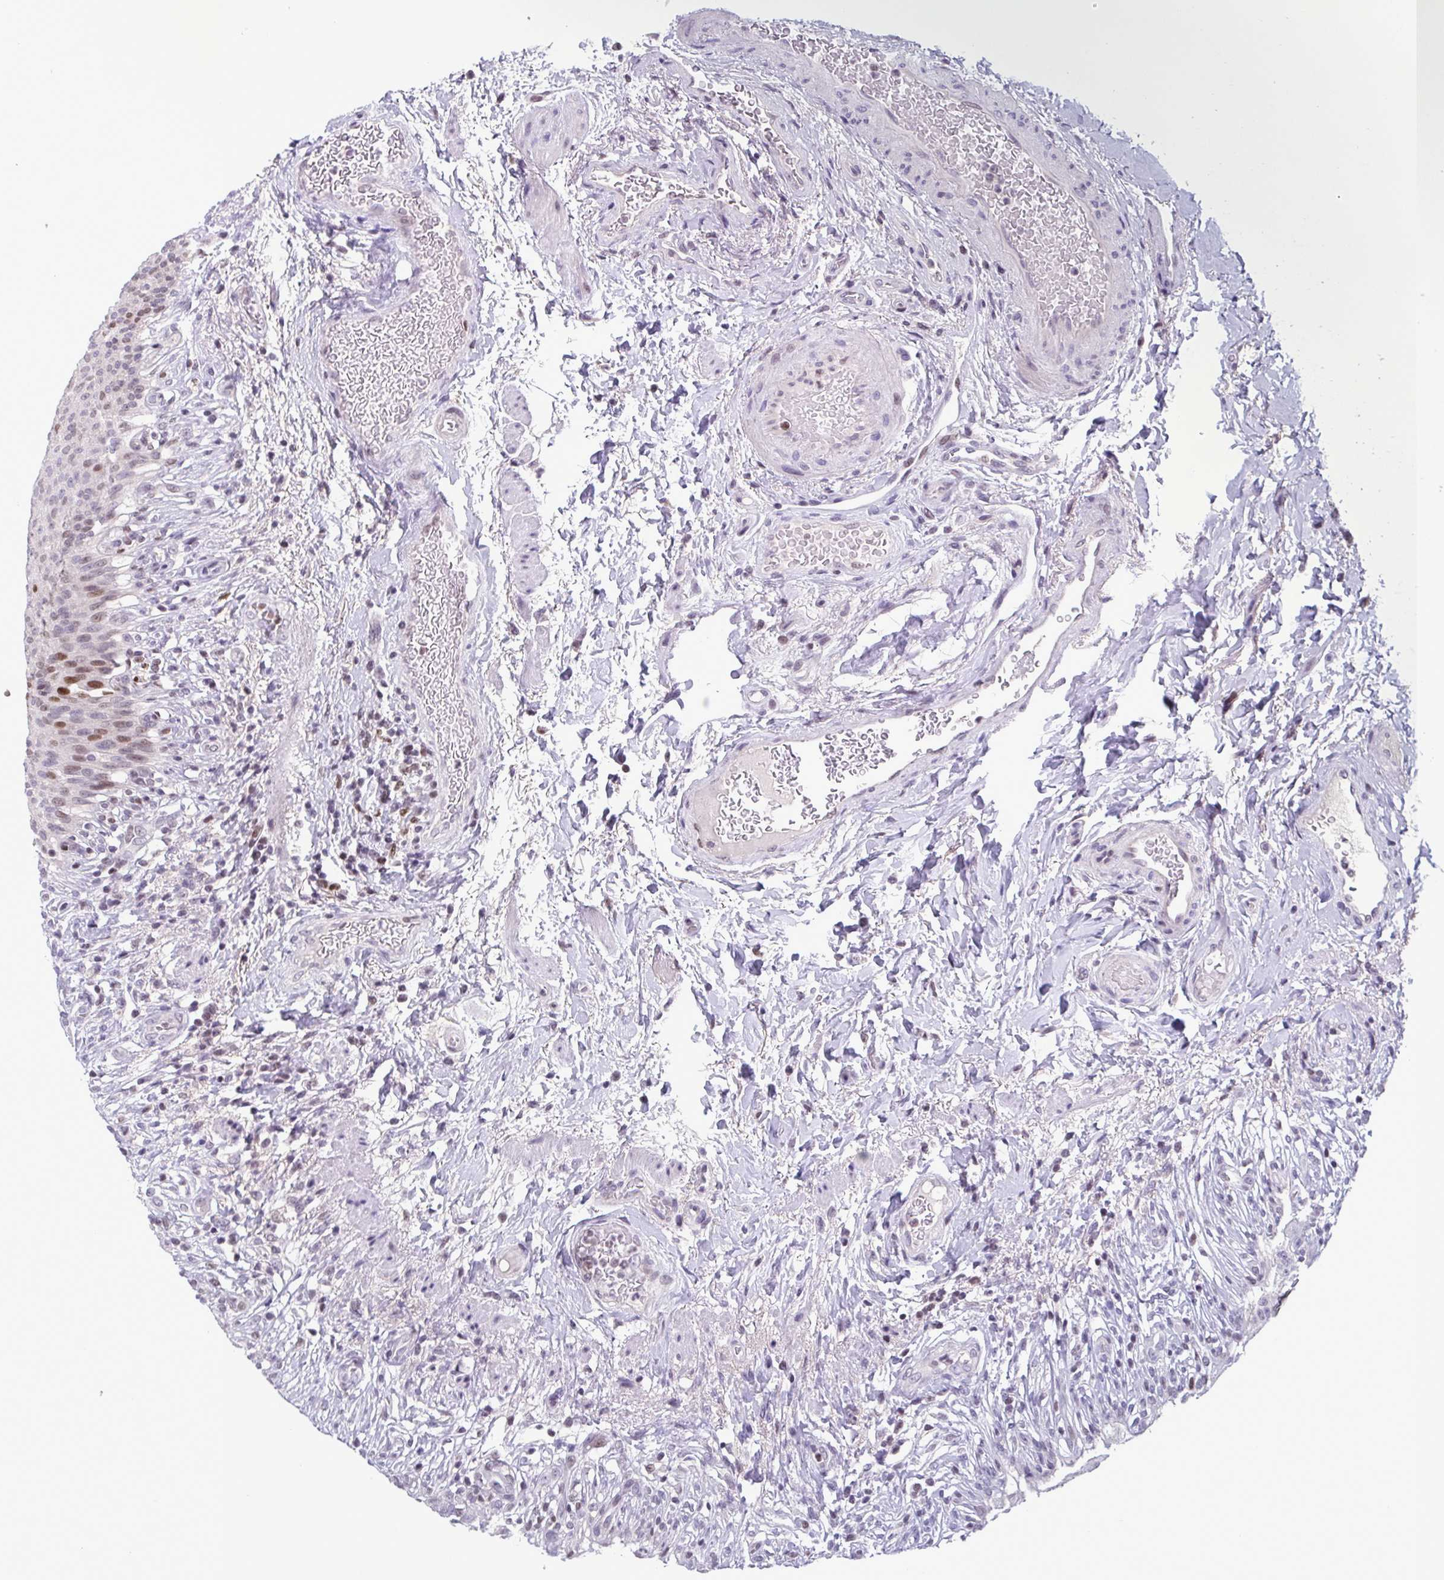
{"staining": {"intensity": "moderate", "quantity": "<25%", "location": "nuclear"}, "tissue": "urinary bladder", "cell_type": "Urothelial cells", "image_type": "normal", "snomed": [{"axis": "morphology", "description": "Normal tissue, NOS"}, {"axis": "topography", "description": "Urinary bladder"}, {"axis": "topography", "description": "Peripheral nerve tissue"}], "caption": "Immunohistochemistry (DAB (3,3'-diaminobenzidine)) staining of benign human urinary bladder demonstrates moderate nuclear protein expression in approximately <25% of urothelial cells.", "gene": "IRF1", "patient": {"sex": "female", "age": 60}}